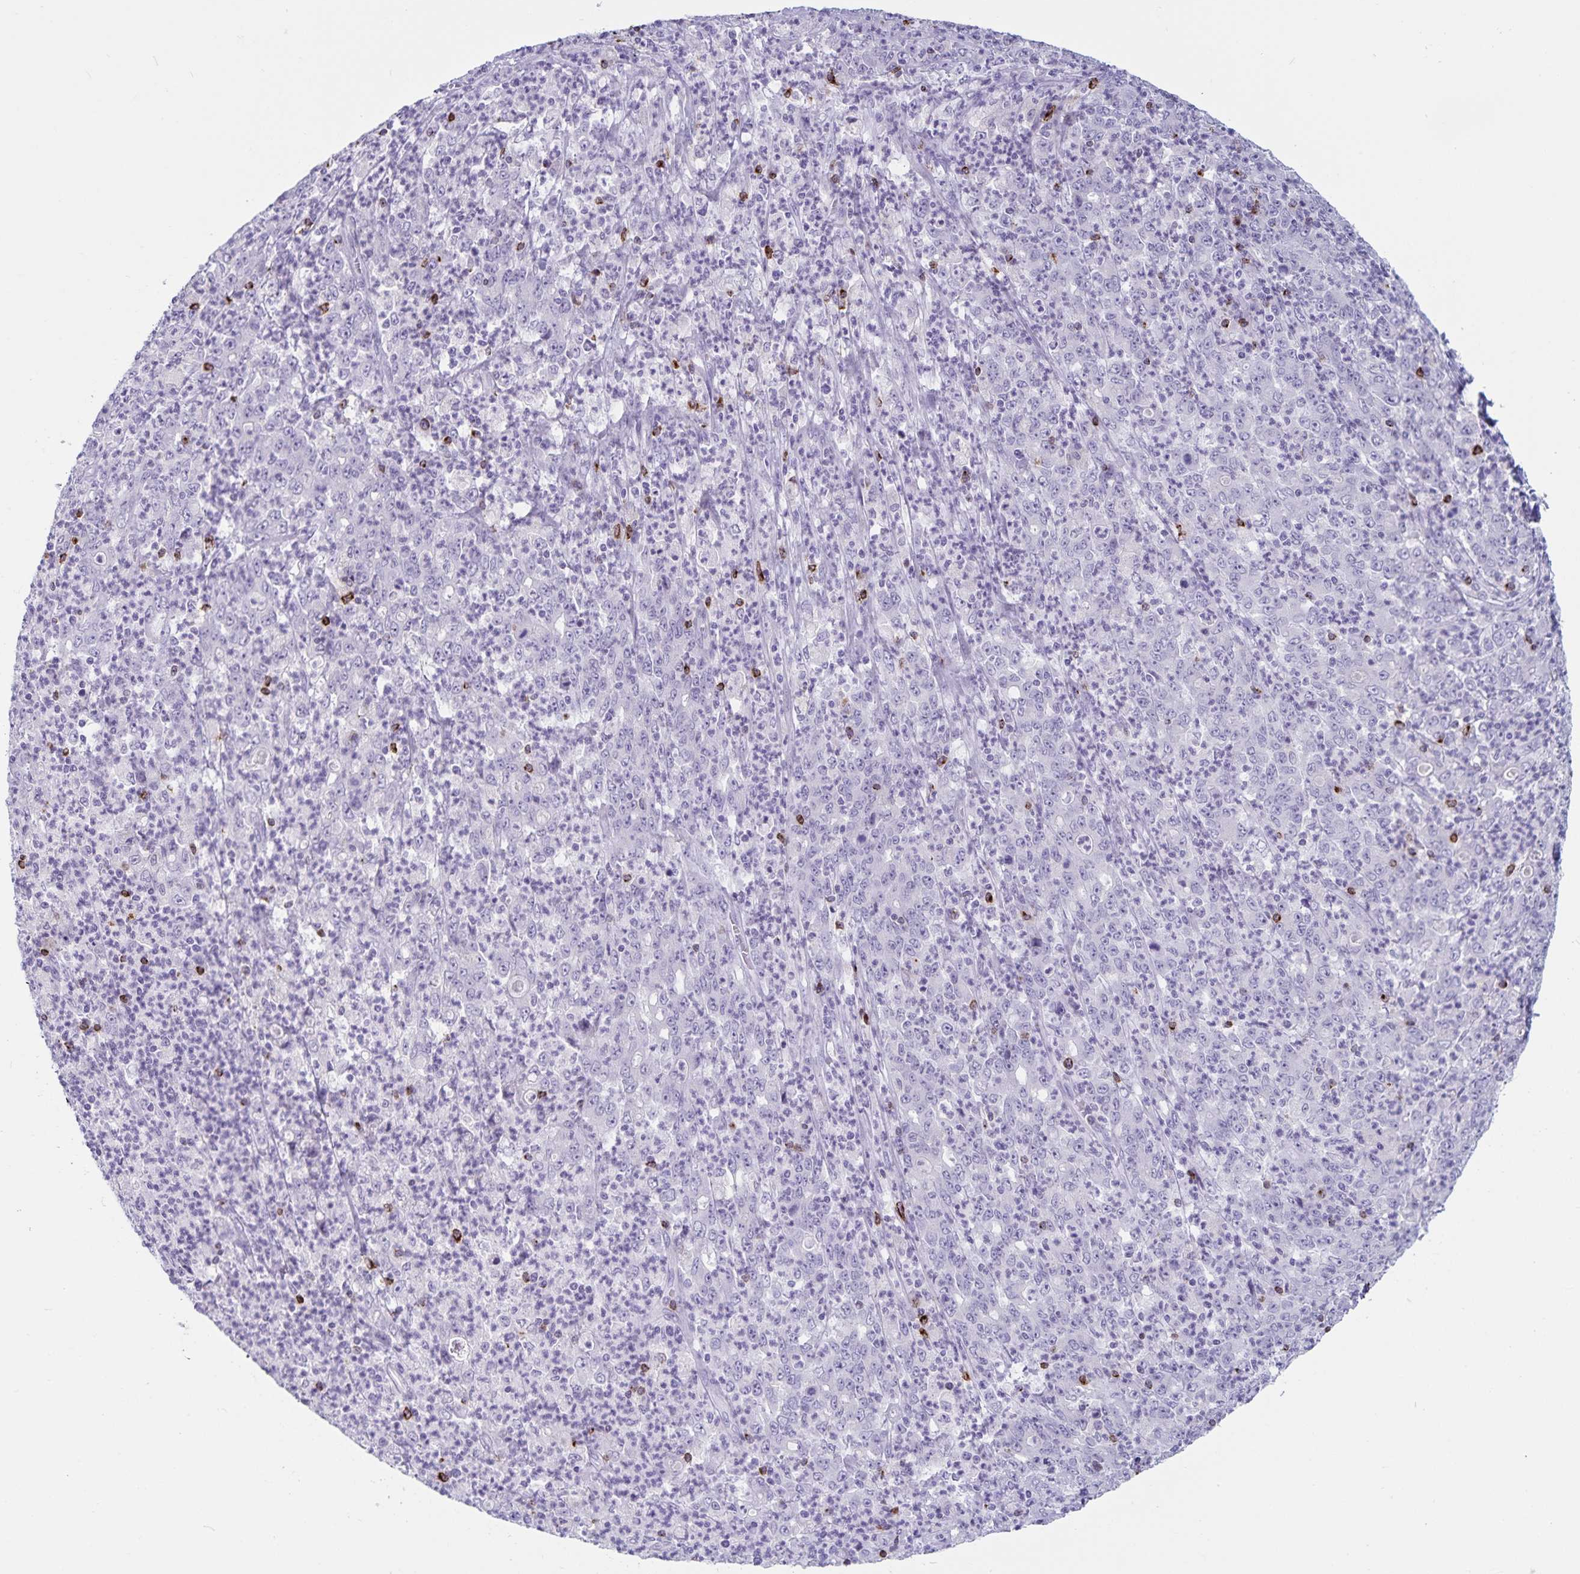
{"staining": {"intensity": "negative", "quantity": "none", "location": "none"}, "tissue": "stomach cancer", "cell_type": "Tumor cells", "image_type": "cancer", "snomed": [{"axis": "morphology", "description": "Adenocarcinoma, NOS"}, {"axis": "topography", "description": "Stomach, lower"}], "caption": "IHC of adenocarcinoma (stomach) displays no positivity in tumor cells. Brightfield microscopy of immunohistochemistry stained with DAB (3,3'-diaminobenzidine) (brown) and hematoxylin (blue), captured at high magnification.", "gene": "GNLY", "patient": {"sex": "female", "age": 71}}